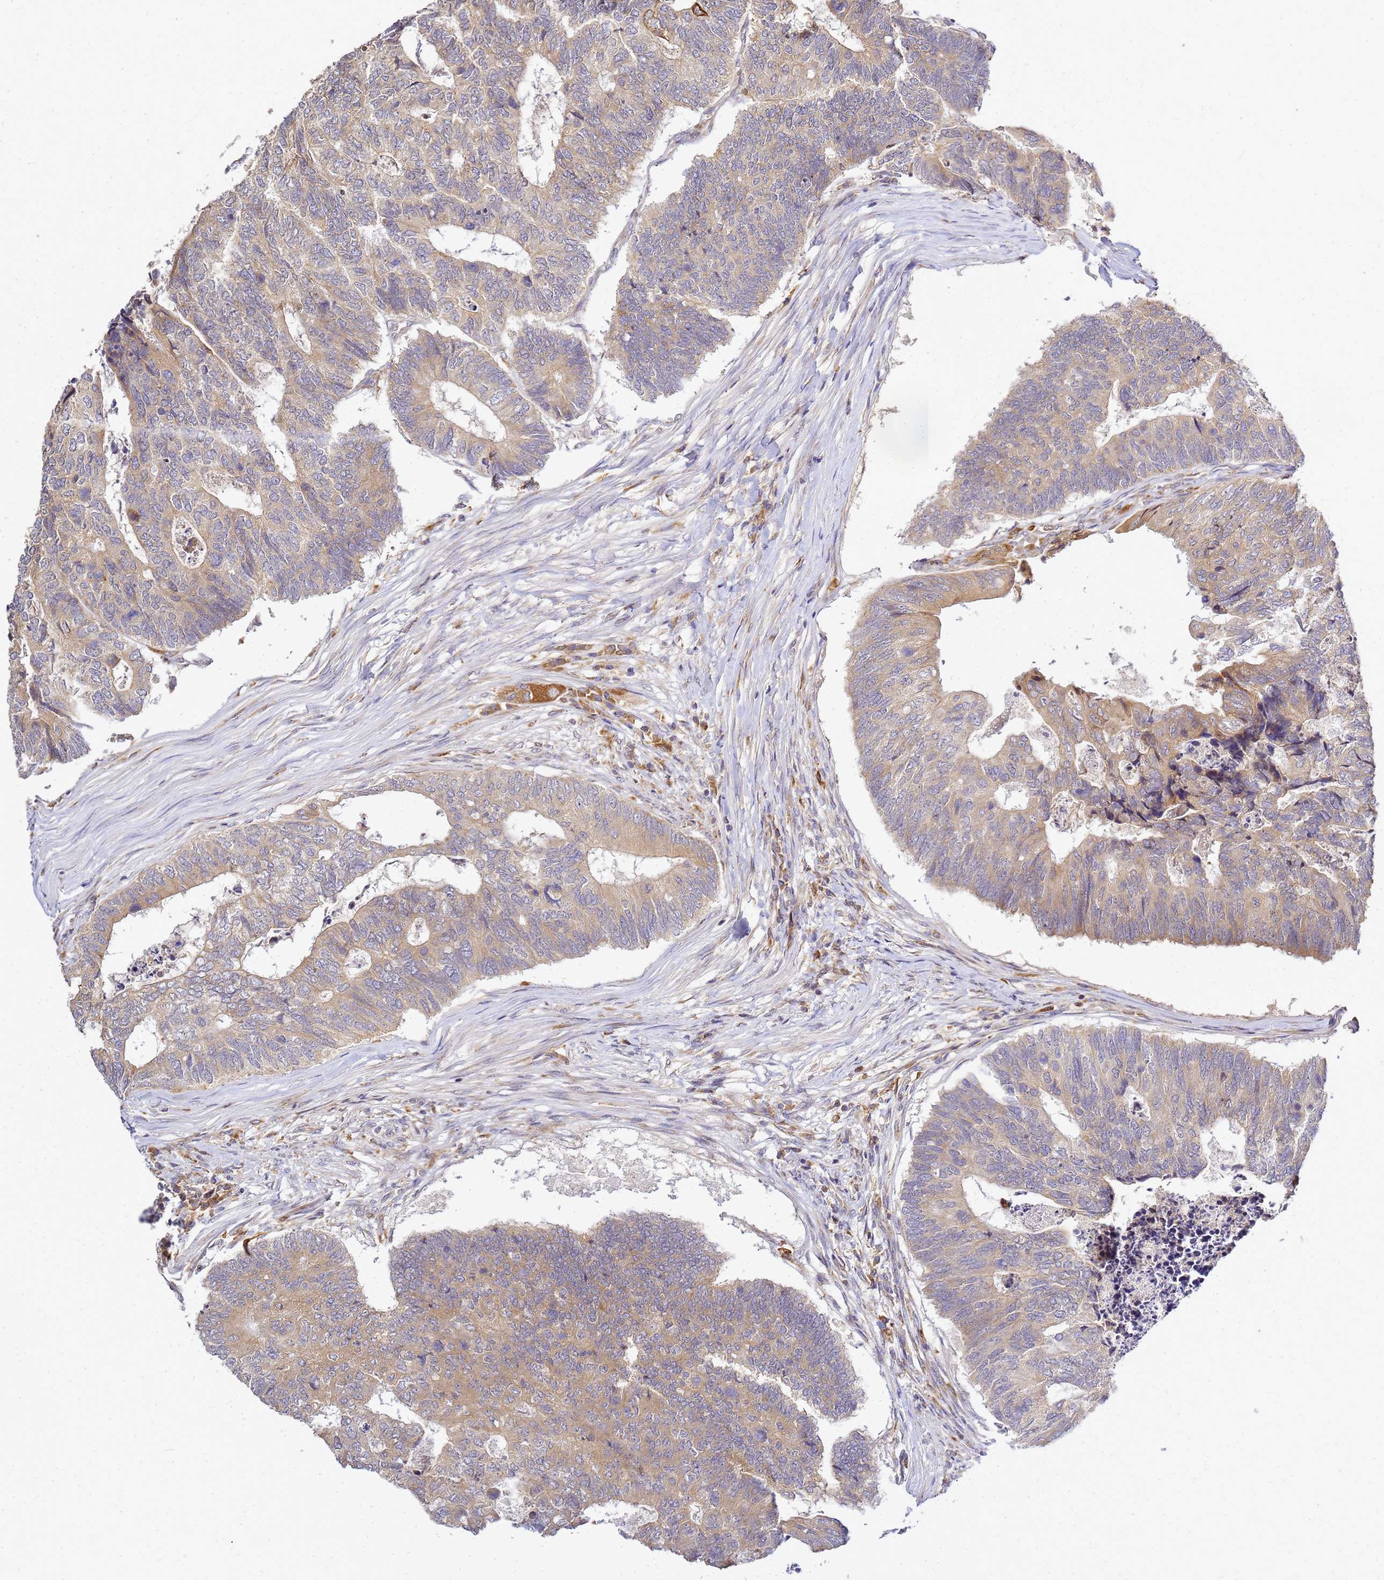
{"staining": {"intensity": "moderate", "quantity": ">75%", "location": "cytoplasmic/membranous"}, "tissue": "colorectal cancer", "cell_type": "Tumor cells", "image_type": "cancer", "snomed": [{"axis": "morphology", "description": "Adenocarcinoma, NOS"}, {"axis": "topography", "description": "Colon"}], "caption": "Human colorectal cancer stained with a protein marker reveals moderate staining in tumor cells.", "gene": "ADPGK", "patient": {"sex": "female", "age": 67}}